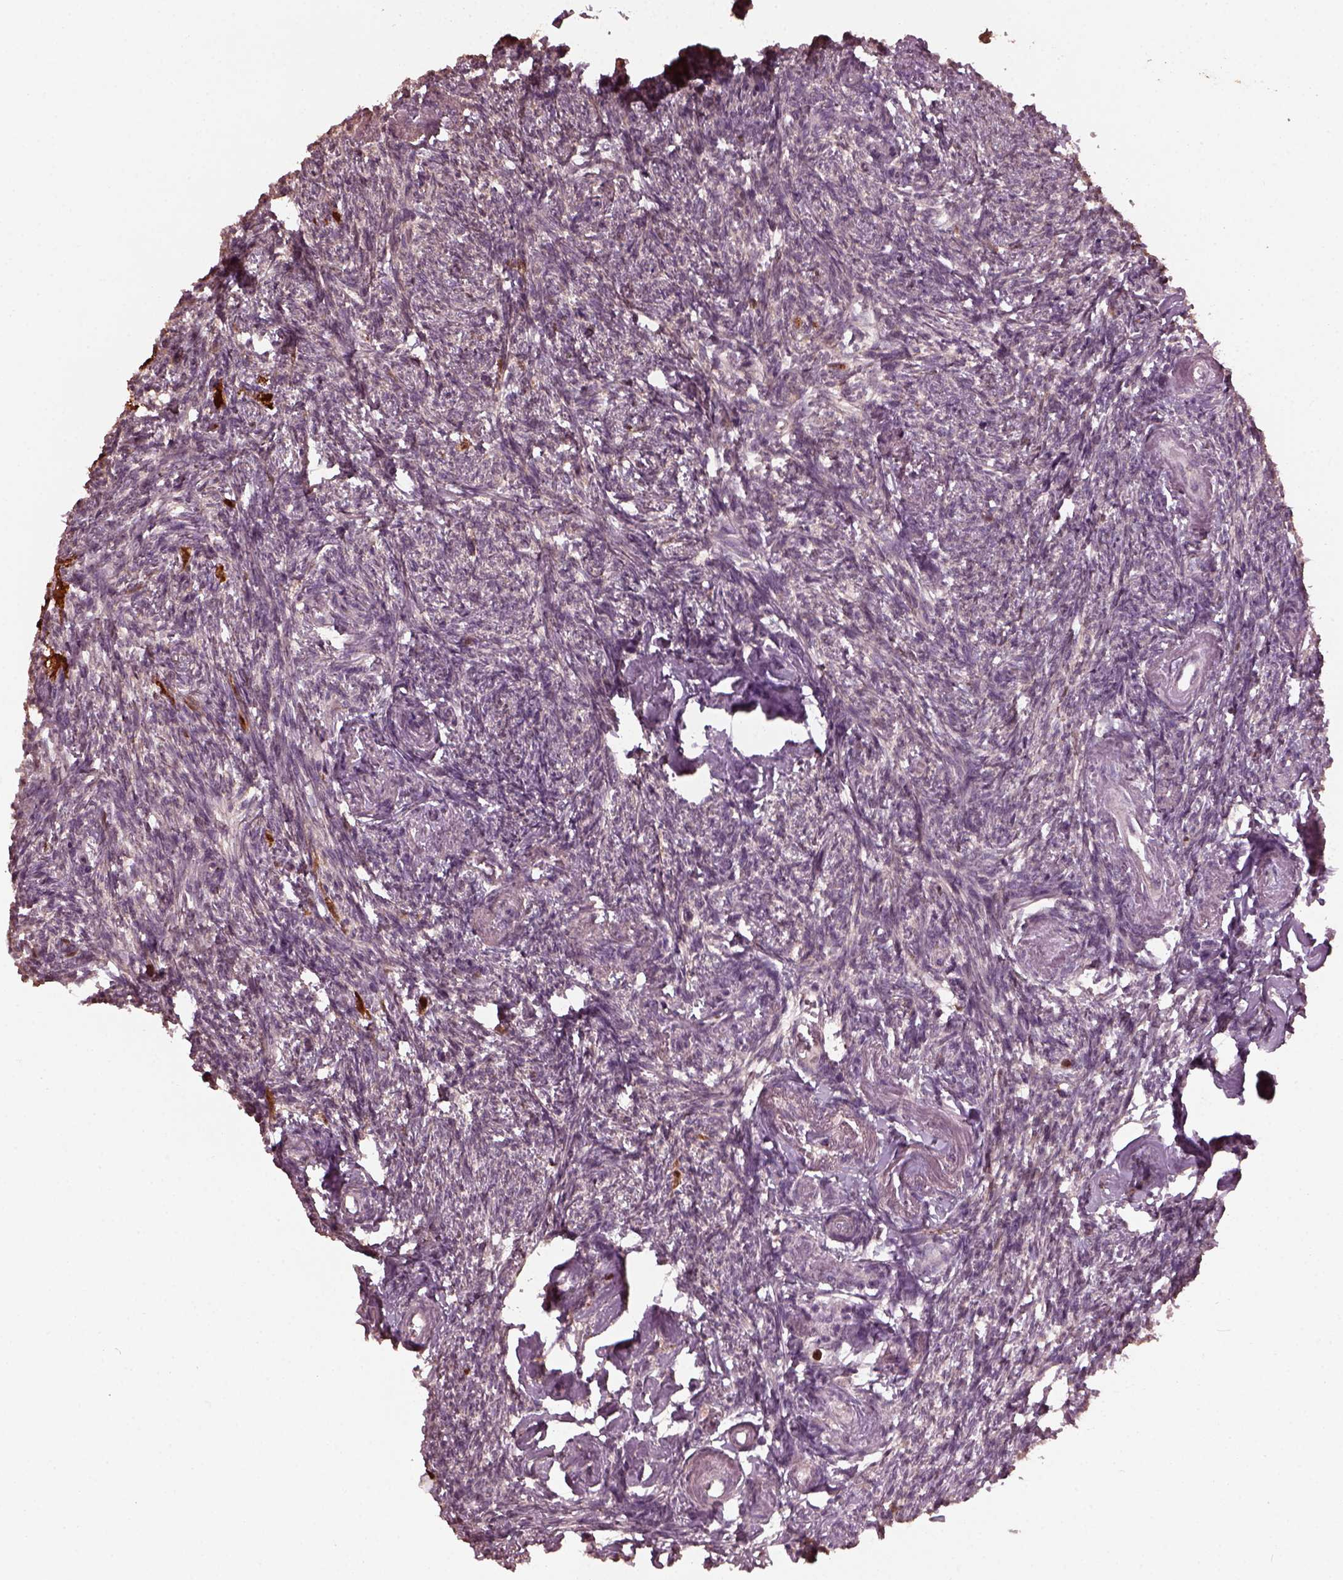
{"staining": {"intensity": "moderate", "quantity": ">75%", "location": "cytoplasmic/membranous"}, "tissue": "ovary", "cell_type": "Follicle cells", "image_type": "normal", "snomed": [{"axis": "morphology", "description": "Normal tissue, NOS"}, {"axis": "topography", "description": "Ovary"}], "caption": "Immunohistochemistry staining of unremarkable ovary, which reveals medium levels of moderate cytoplasmic/membranous expression in about >75% of follicle cells indicating moderate cytoplasmic/membranous protein expression. The staining was performed using DAB (3,3'-diaminobenzidine) (brown) for protein detection and nuclei were counterstained in hematoxylin (blue).", "gene": "RUFY3", "patient": {"sex": "female", "age": 72}}